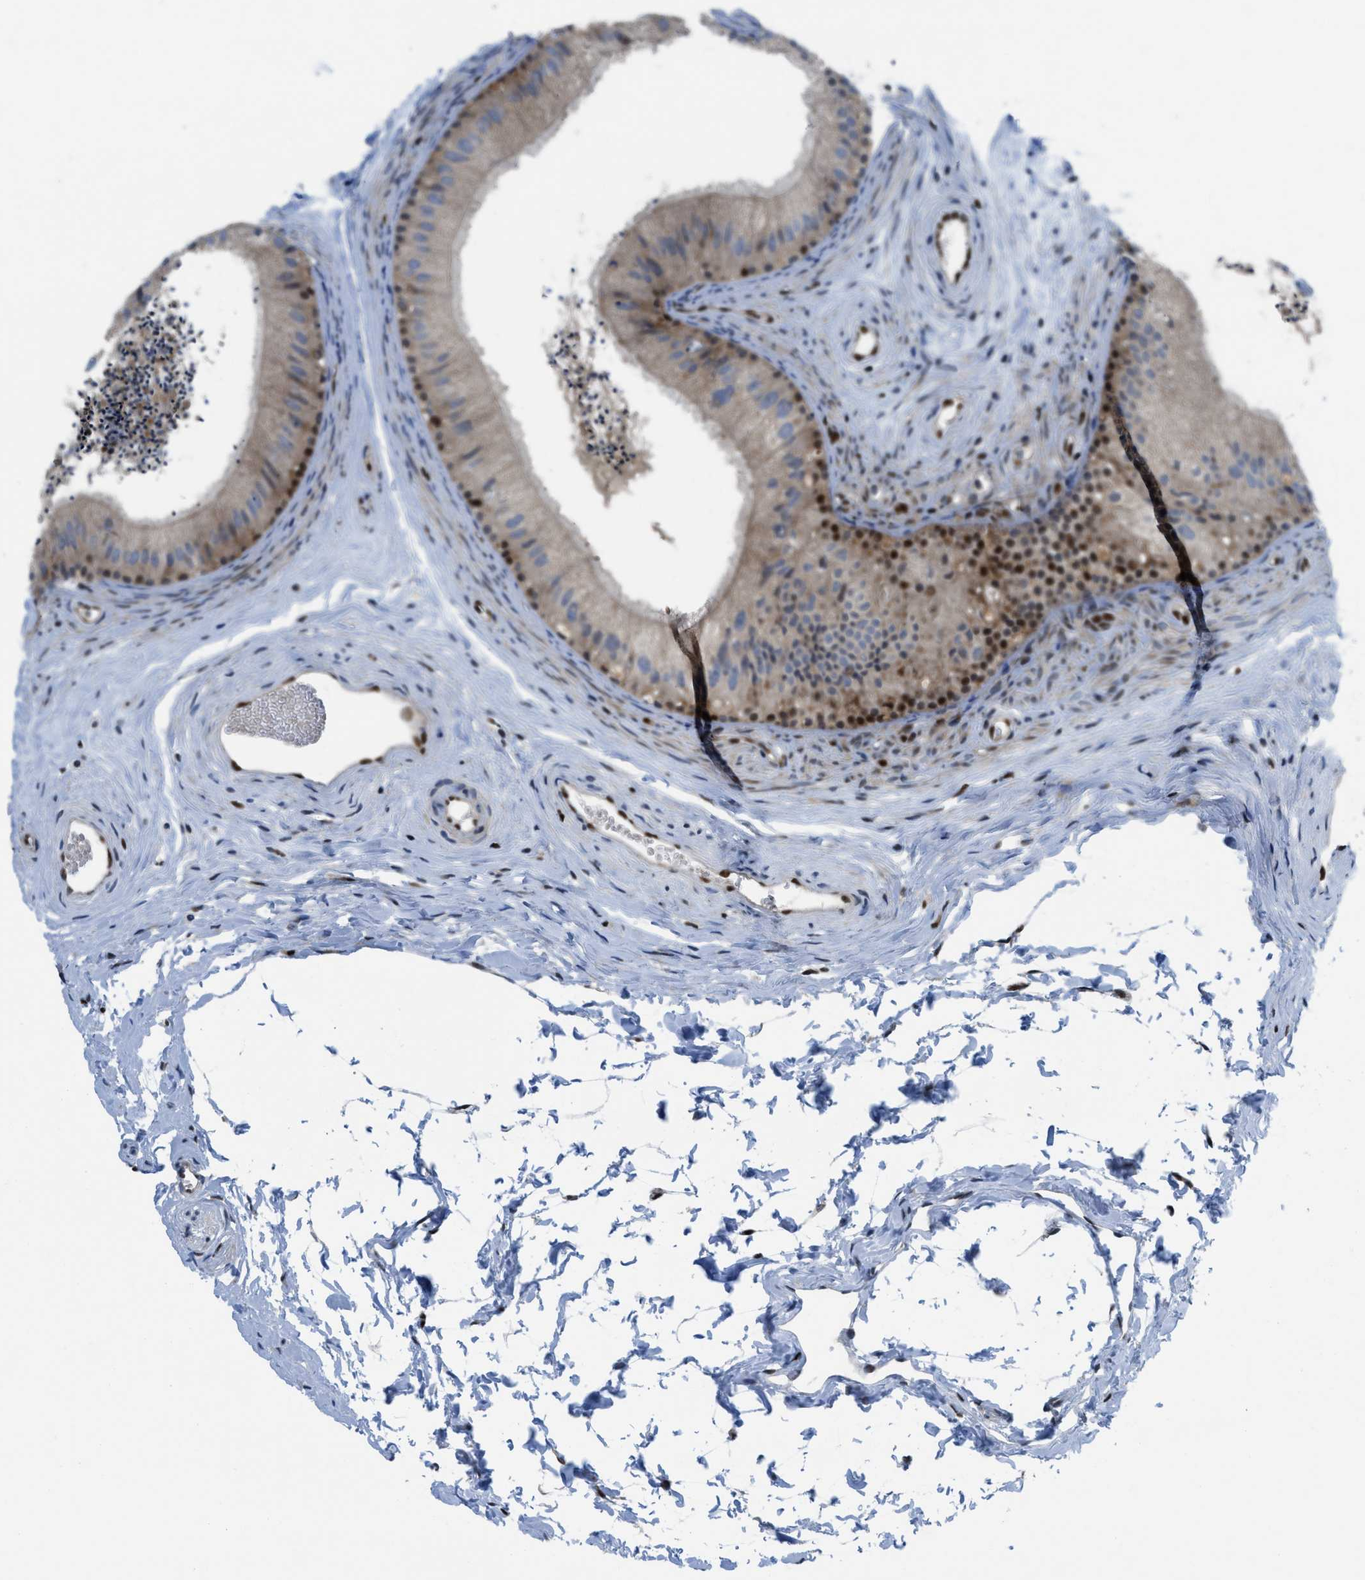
{"staining": {"intensity": "moderate", "quantity": ">75%", "location": "cytoplasmic/membranous,nuclear"}, "tissue": "epididymis", "cell_type": "Glandular cells", "image_type": "normal", "snomed": [{"axis": "morphology", "description": "Normal tissue, NOS"}, {"axis": "topography", "description": "Epididymis"}], "caption": "A histopathology image showing moderate cytoplasmic/membranous,nuclear expression in approximately >75% of glandular cells in benign epididymis, as visualized by brown immunohistochemical staining.", "gene": "PPP2CB", "patient": {"sex": "male", "age": 56}}